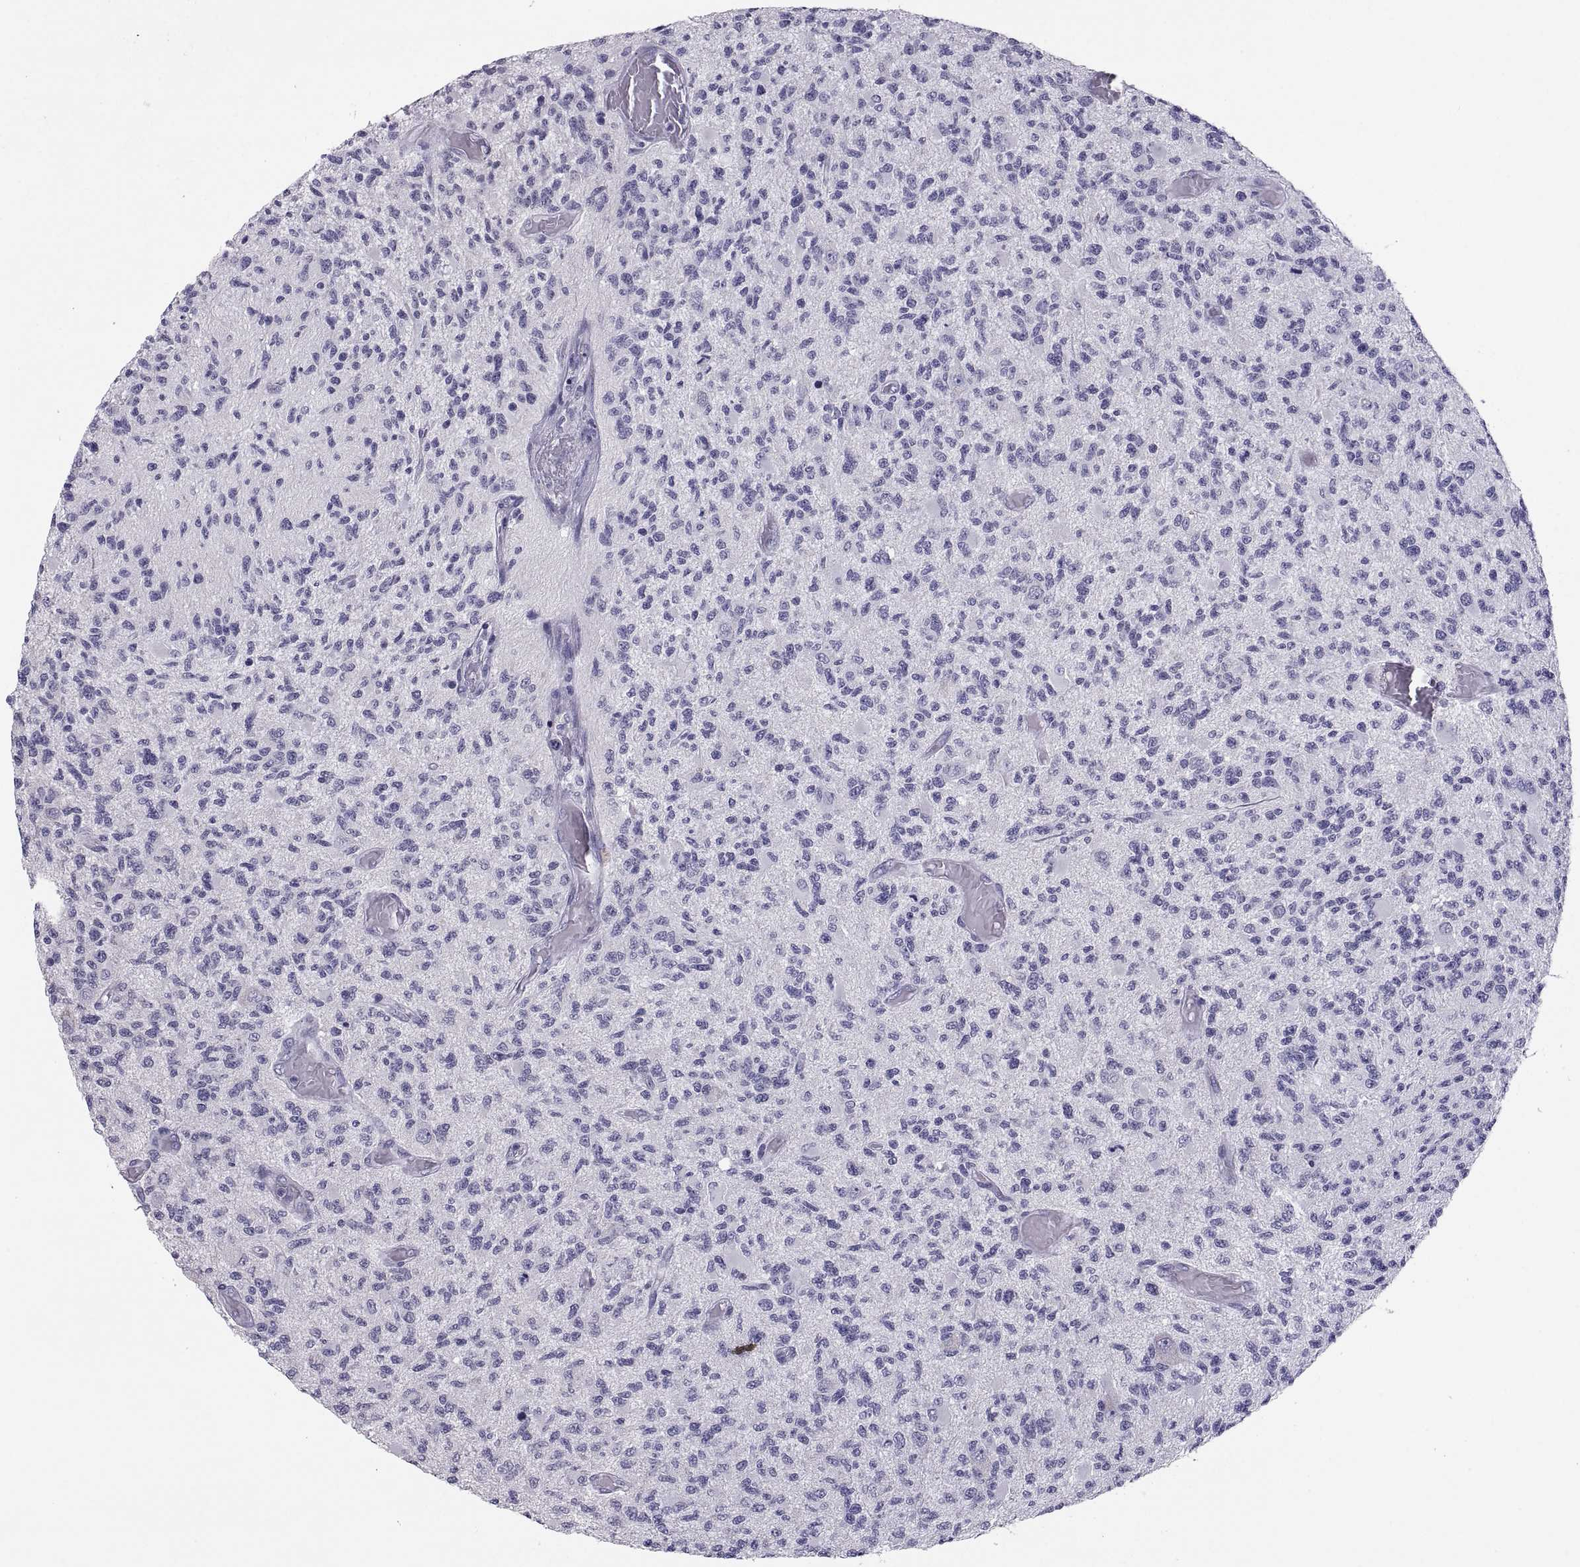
{"staining": {"intensity": "negative", "quantity": "none", "location": "none"}, "tissue": "glioma", "cell_type": "Tumor cells", "image_type": "cancer", "snomed": [{"axis": "morphology", "description": "Glioma, malignant, High grade"}, {"axis": "topography", "description": "Brain"}], "caption": "The immunohistochemistry (IHC) histopathology image has no significant staining in tumor cells of high-grade glioma (malignant) tissue.", "gene": "IGSF1", "patient": {"sex": "female", "age": 63}}